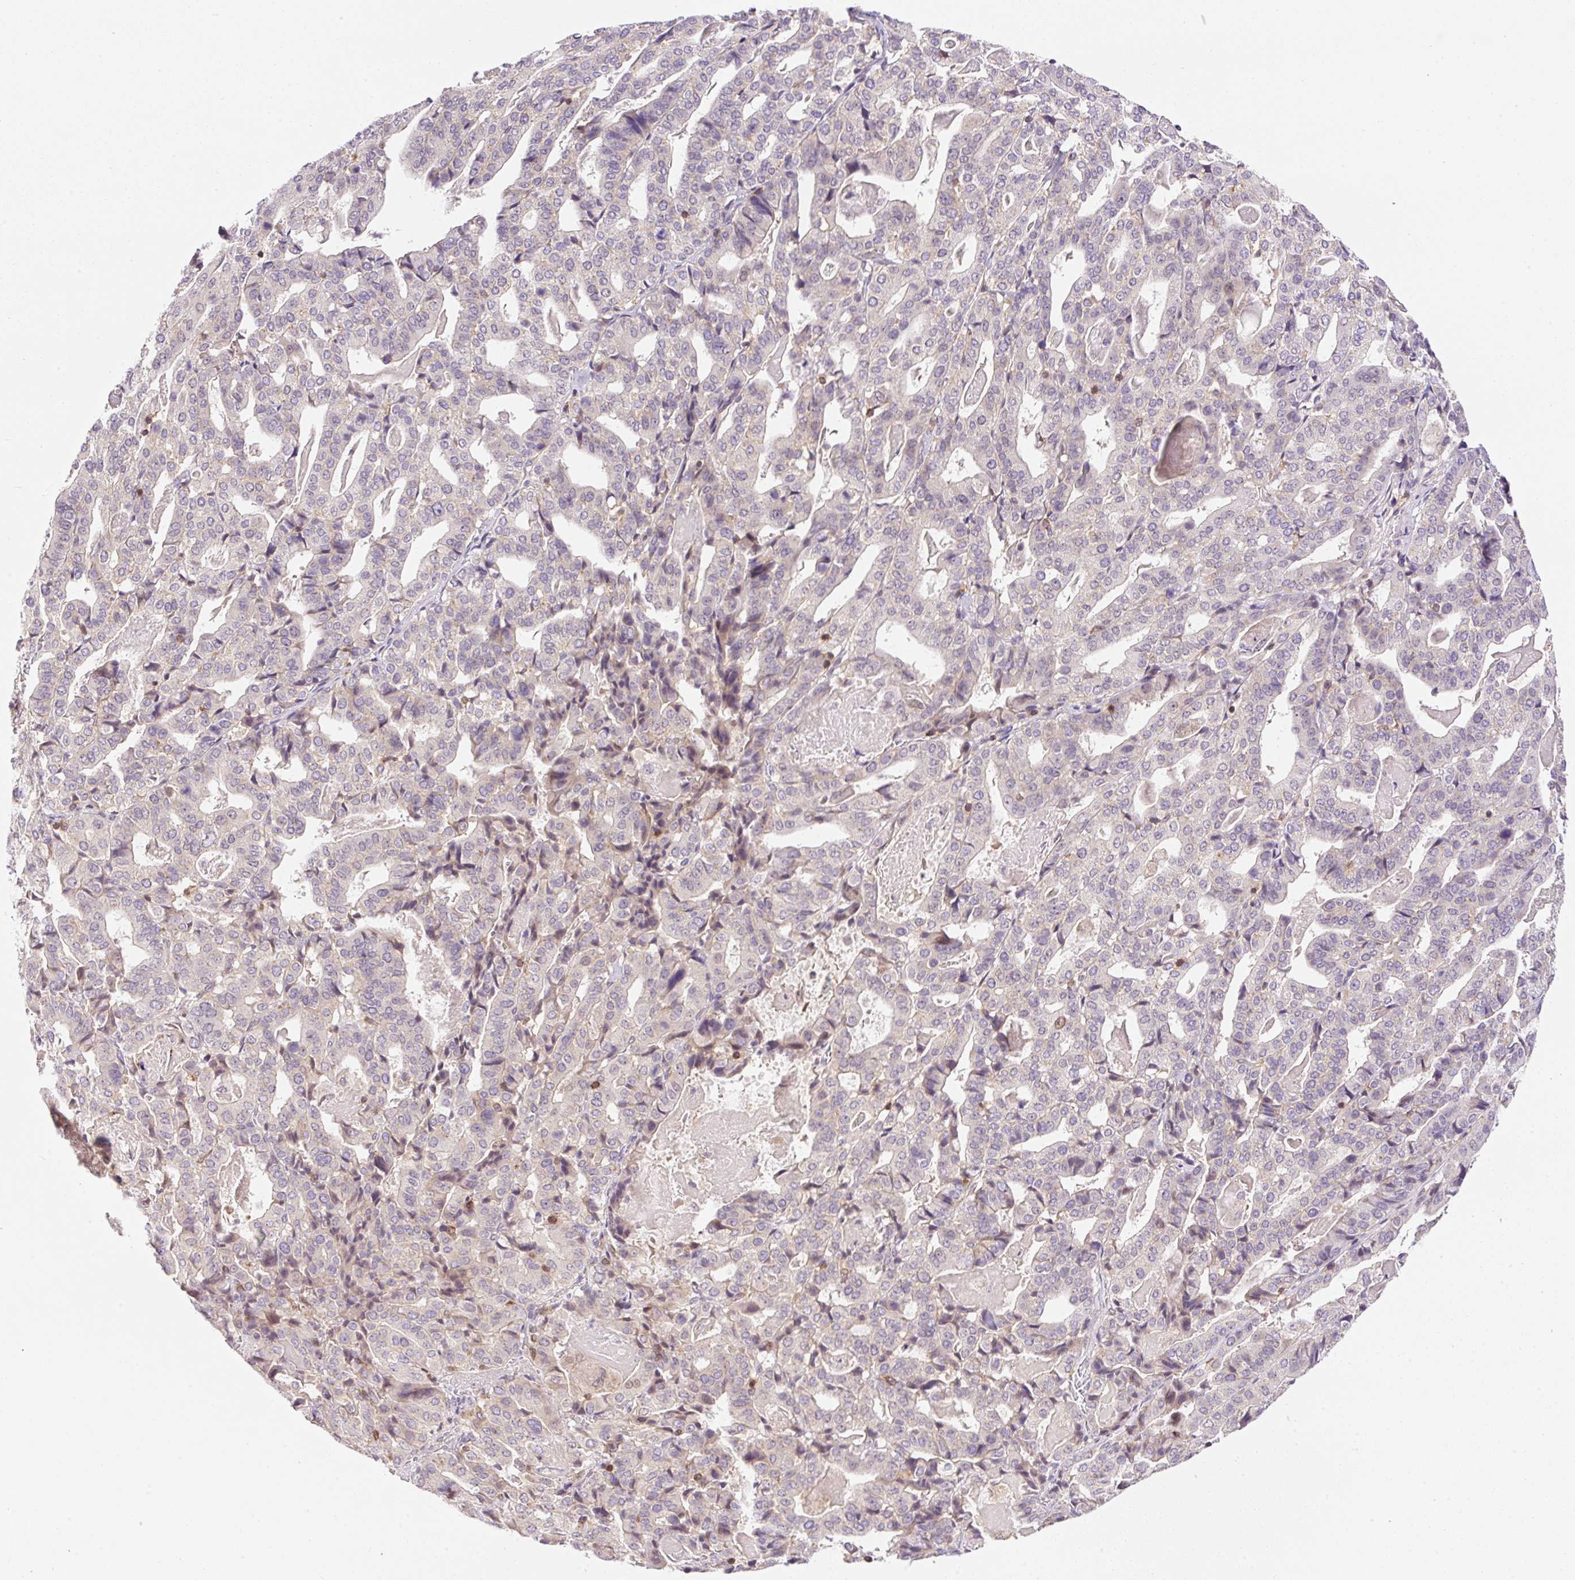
{"staining": {"intensity": "weak", "quantity": "<25%", "location": "cytoplasmic/membranous"}, "tissue": "stomach cancer", "cell_type": "Tumor cells", "image_type": "cancer", "snomed": [{"axis": "morphology", "description": "Adenocarcinoma, NOS"}, {"axis": "topography", "description": "Stomach"}], "caption": "This is an IHC histopathology image of adenocarcinoma (stomach). There is no staining in tumor cells.", "gene": "CARD11", "patient": {"sex": "male", "age": 48}}